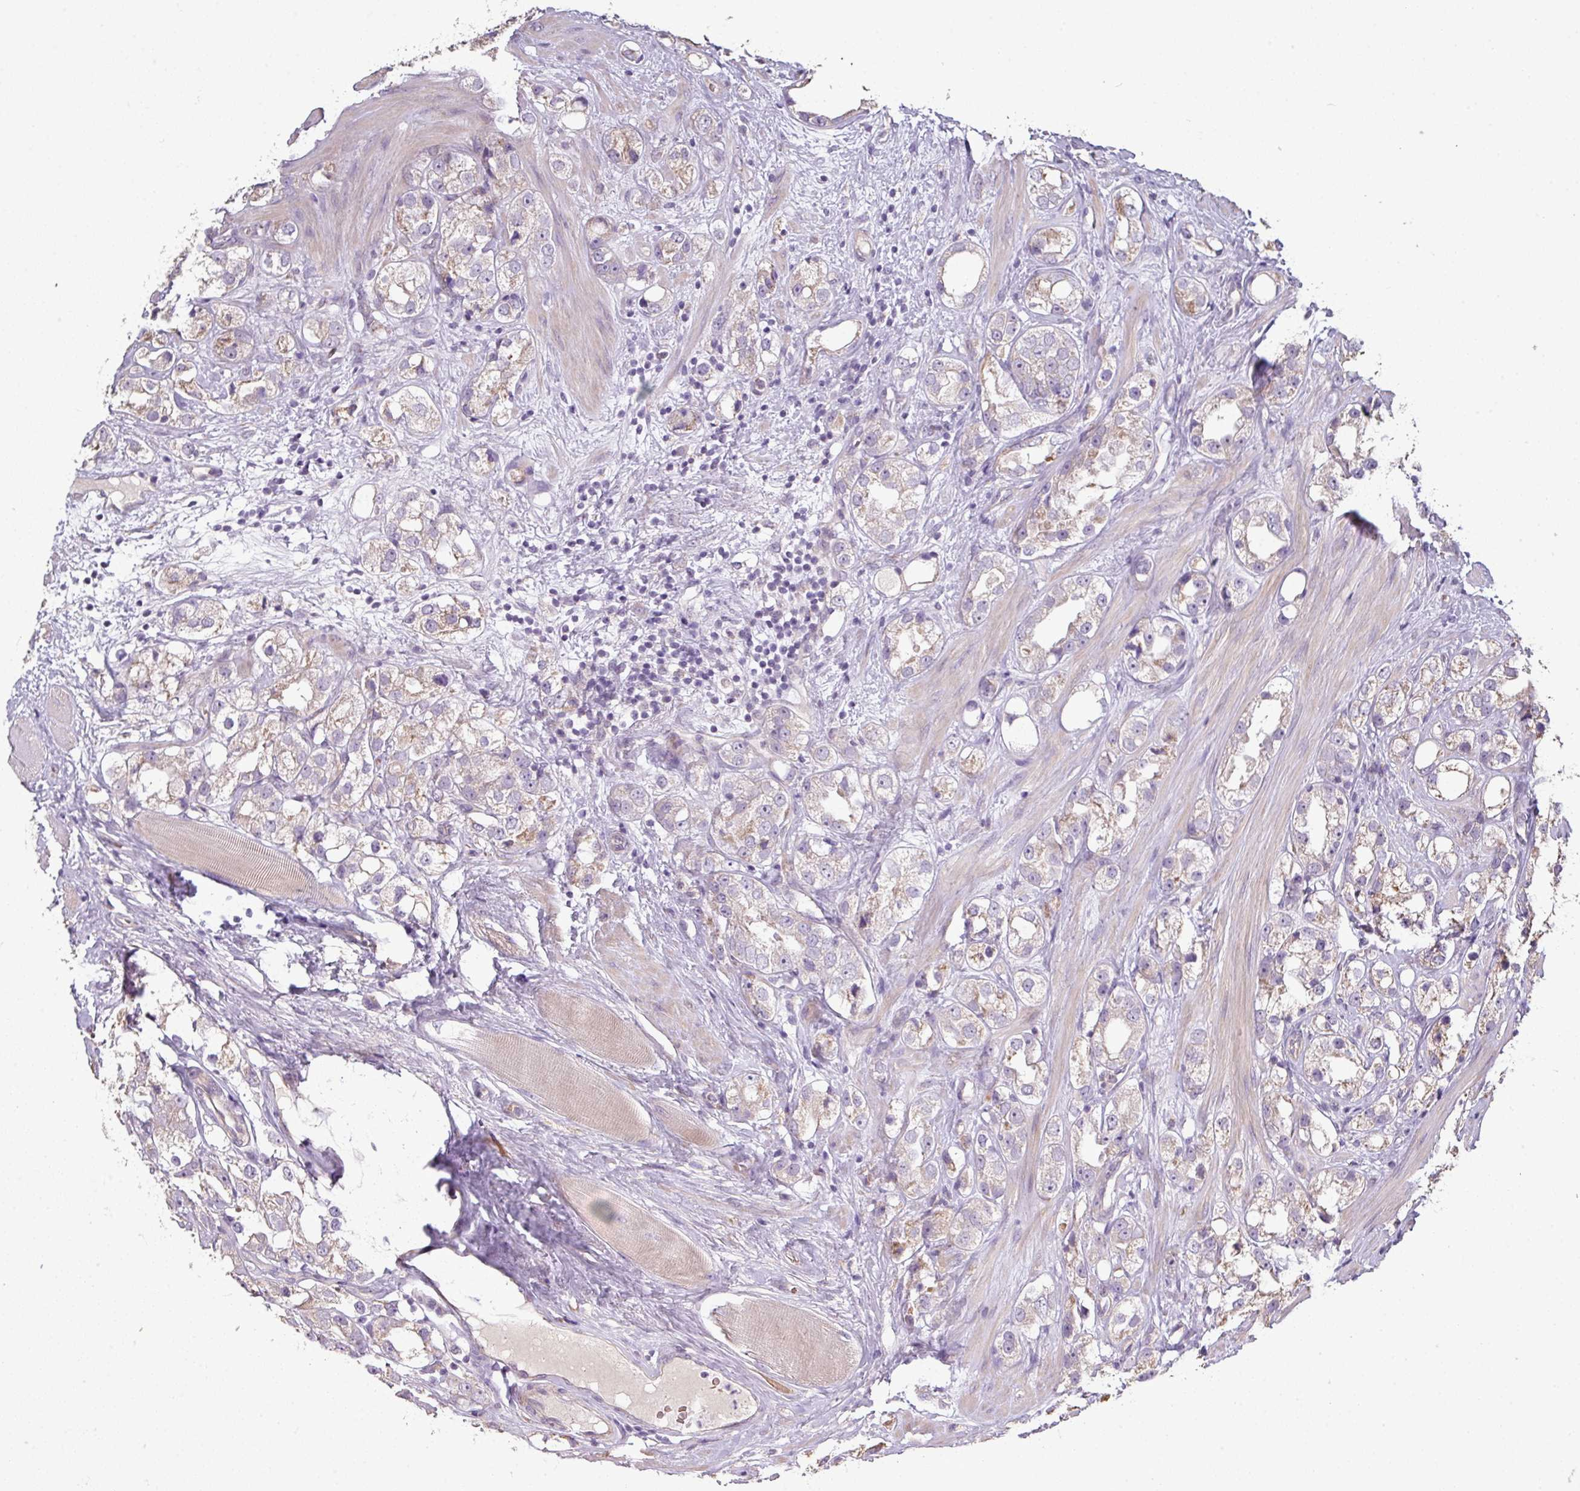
{"staining": {"intensity": "weak", "quantity": ">75%", "location": "cytoplasmic/membranous"}, "tissue": "prostate cancer", "cell_type": "Tumor cells", "image_type": "cancer", "snomed": [{"axis": "morphology", "description": "Adenocarcinoma, NOS"}, {"axis": "topography", "description": "Prostate"}], "caption": "Human prostate adenocarcinoma stained with a brown dye reveals weak cytoplasmic/membranous positive positivity in about >75% of tumor cells.", "gene": "NHSL2", "patient": {"sex": "male", "age": 79}}